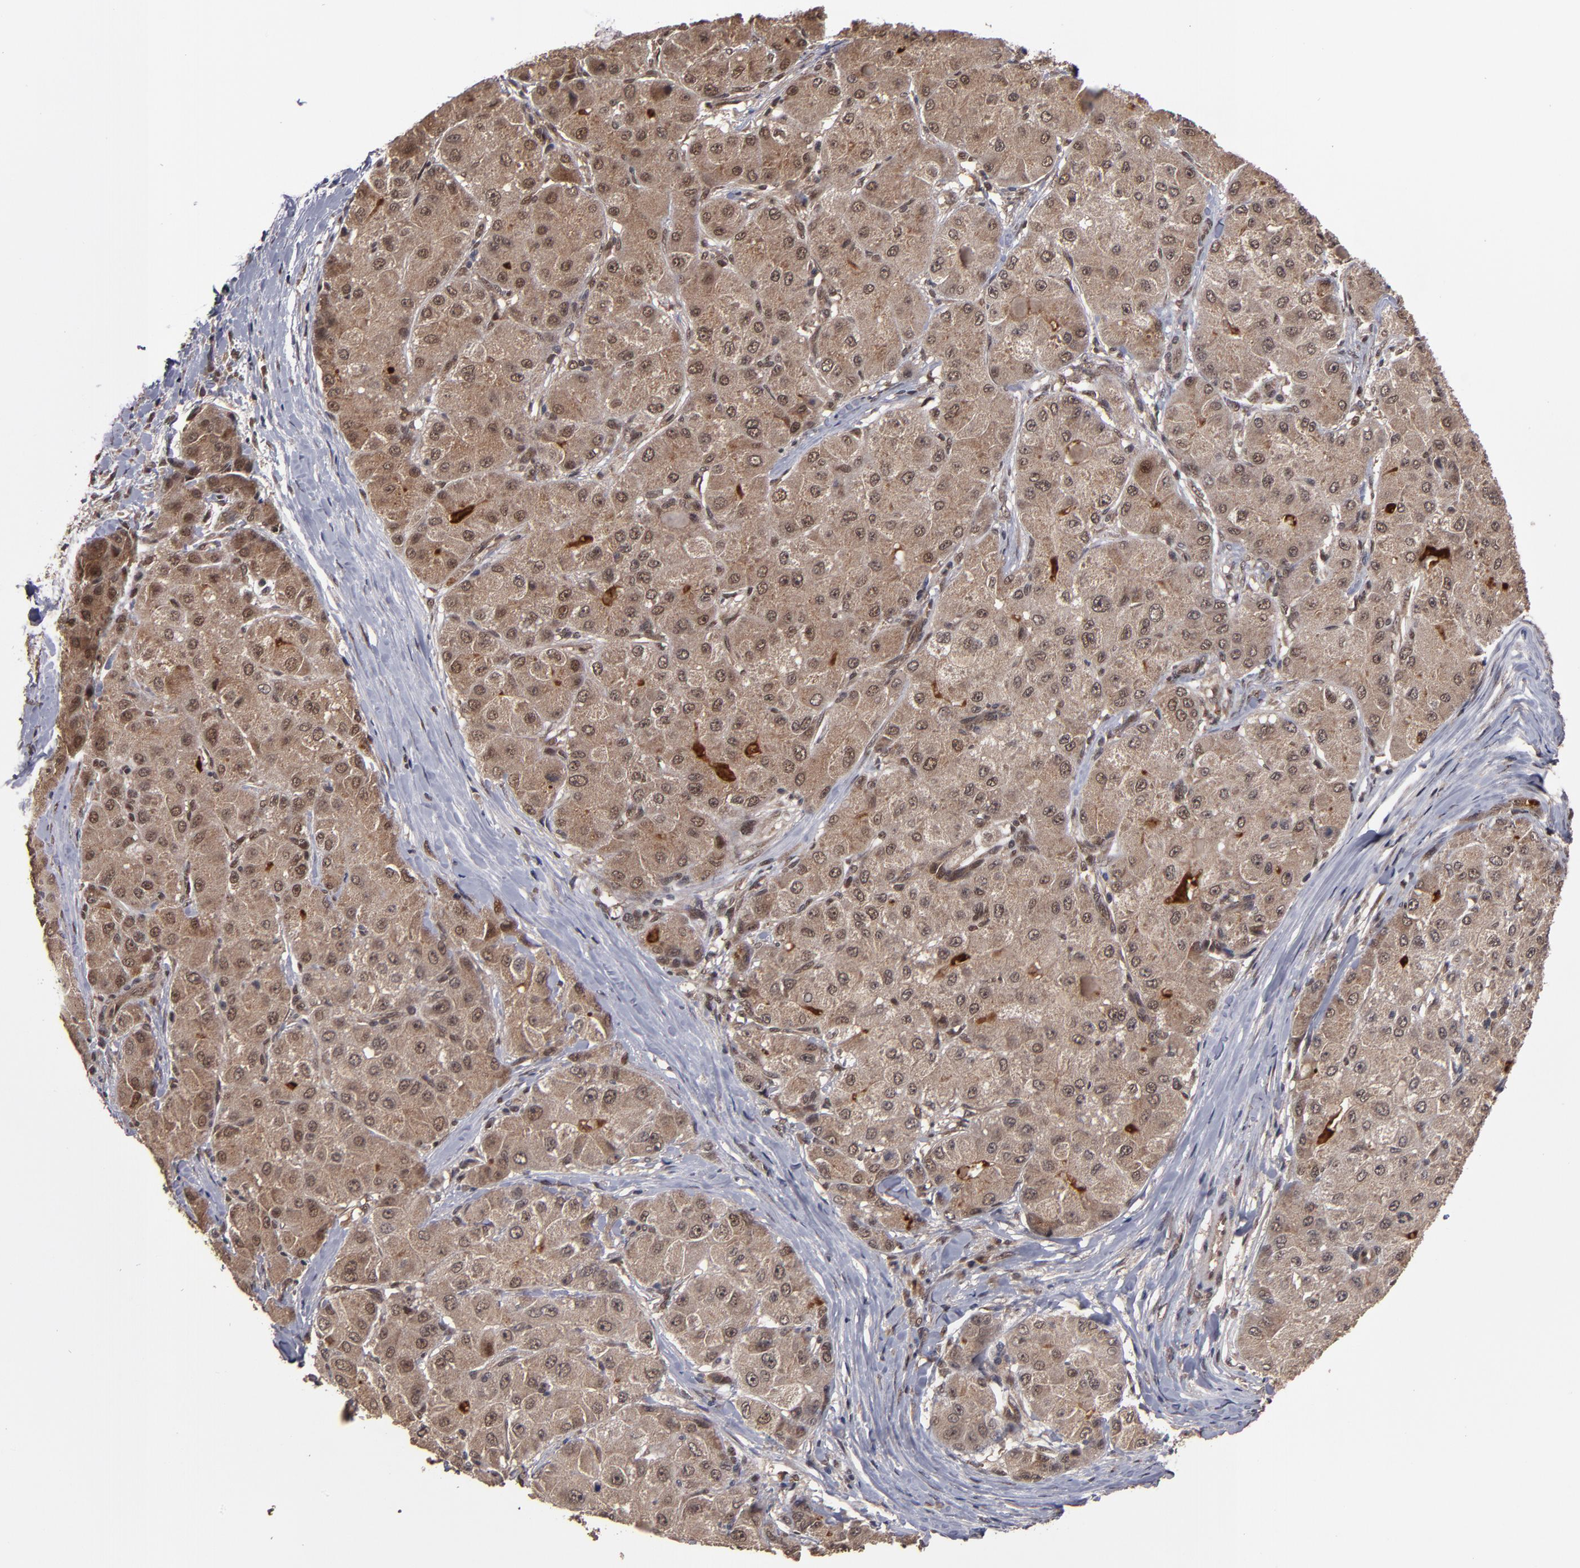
{"staining": {"intensity": "moderate", "quantity": ">75%", "location": "cytoplasmic/membranous"}, "tissue": "liver cancer", "cell_type": "Tumor cells", "image_type": "cancer", "snomed": [{"axis": "morphology", "description": "Carcinoma, Hepatocellular, NOS"}, {"axis": "topography", "description": "Liver"}], "caption": "A high-resolution histopathology image shows immunohistochemistry staining of liver cancer (hepatocellular carcinoma), which demonstrates moderate cytoplasmic/membranous positivity in about >75% of tumor cells. The staining was performed using DAB, with brown indicating positive protein expression. Nuclei are stained blue with hematoxylin.", "gene": "CUL5", "patient": {"sex": "male", "age": 80}}